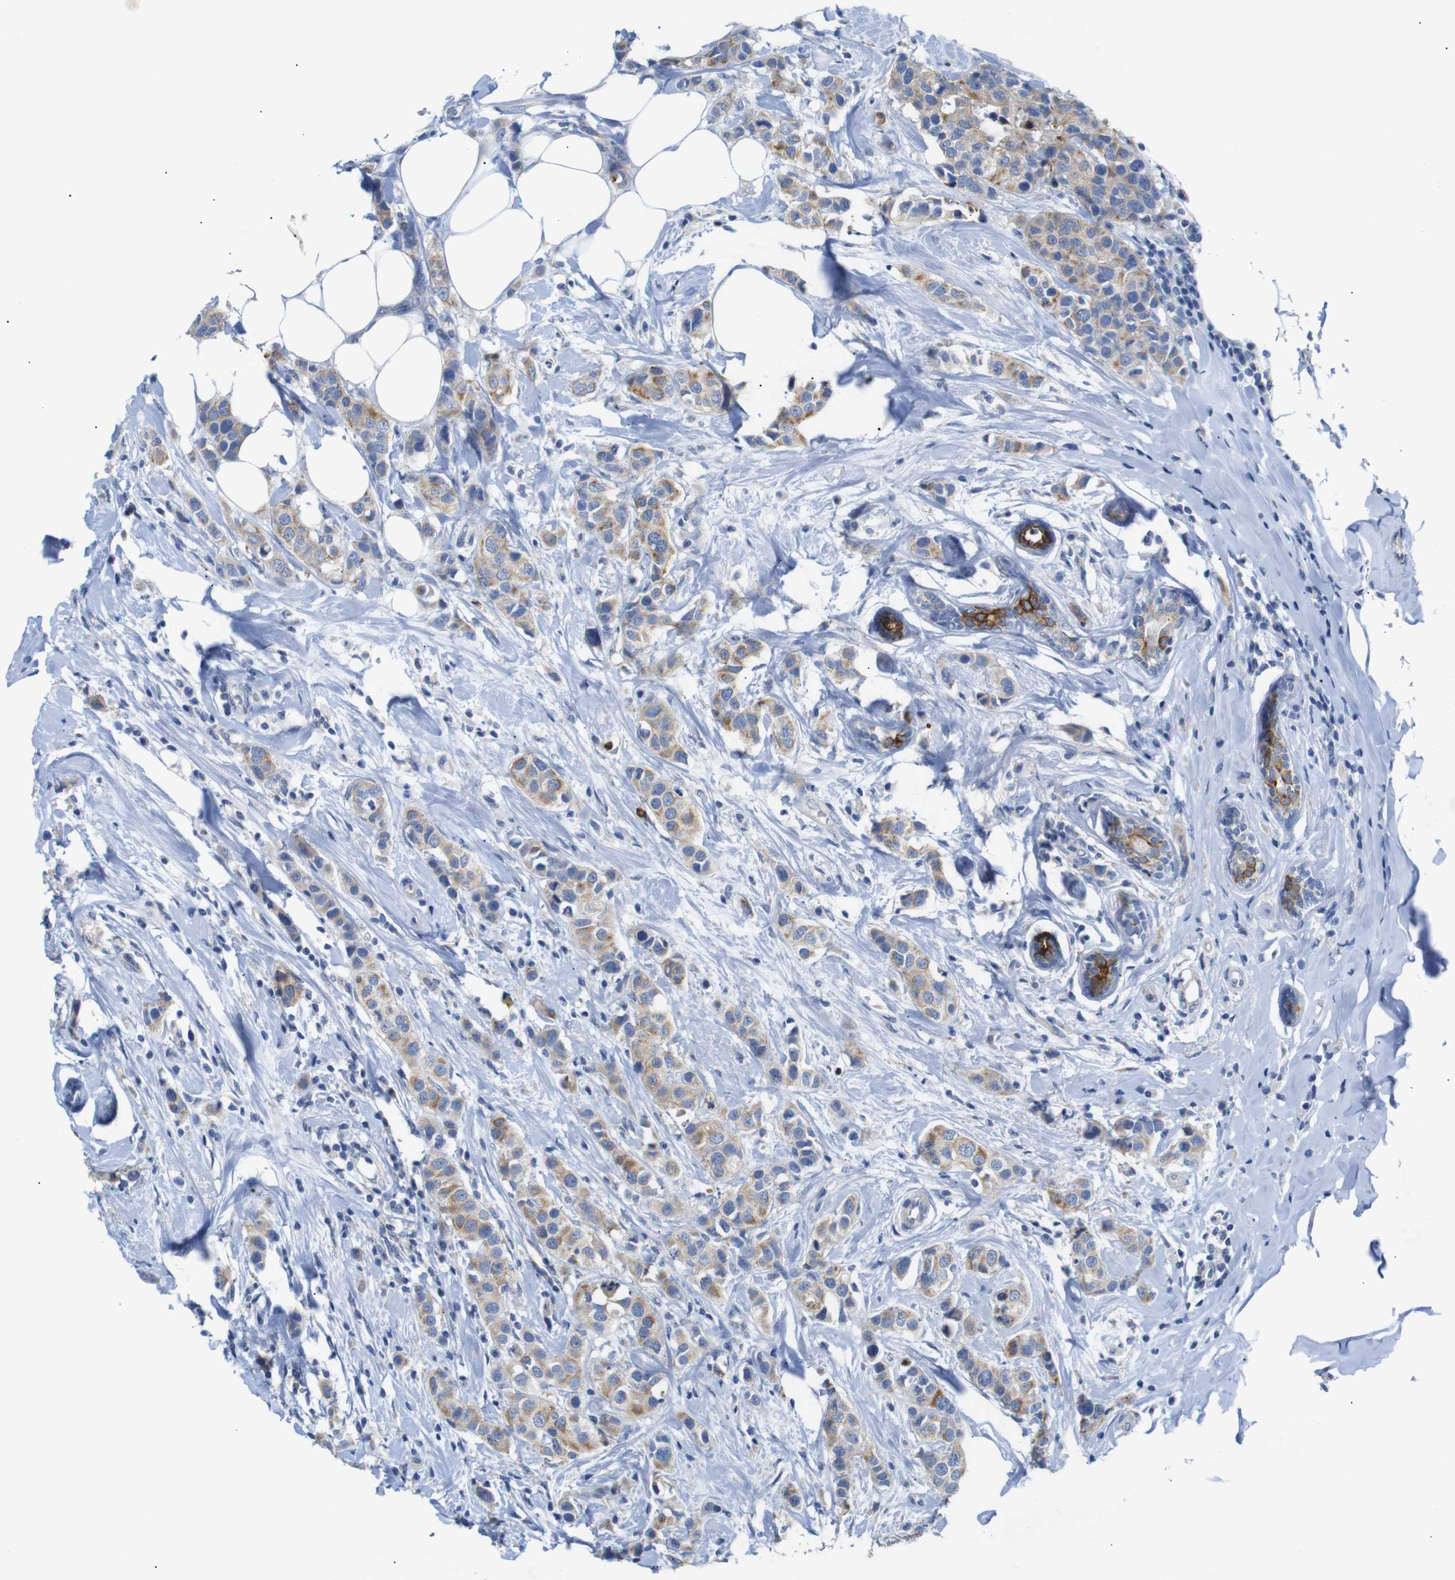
{"staining": {"intensity": "moderate", "quantity": ">75%", "location": "cytoplasmic/membranous"}, "tissue": "breast cancer", "cell_type": "Tumor cells", "image_type": "cancer", "snomed": [{"axis": "morphology", "description": "Normal tissue, NOS"}, {"axis": "morphology", "description": "Duct carcinoma"}, {"axis": "topography", "description": "Breast"}], "caption": "Moderate cytoplasmic/membranous staining for a protein is seen in approximately >75% of tumor cells of breast cancer using immunohistochemistry.", "gene": "ALOX15", "patient": {"sex": "female", "age": 50}}